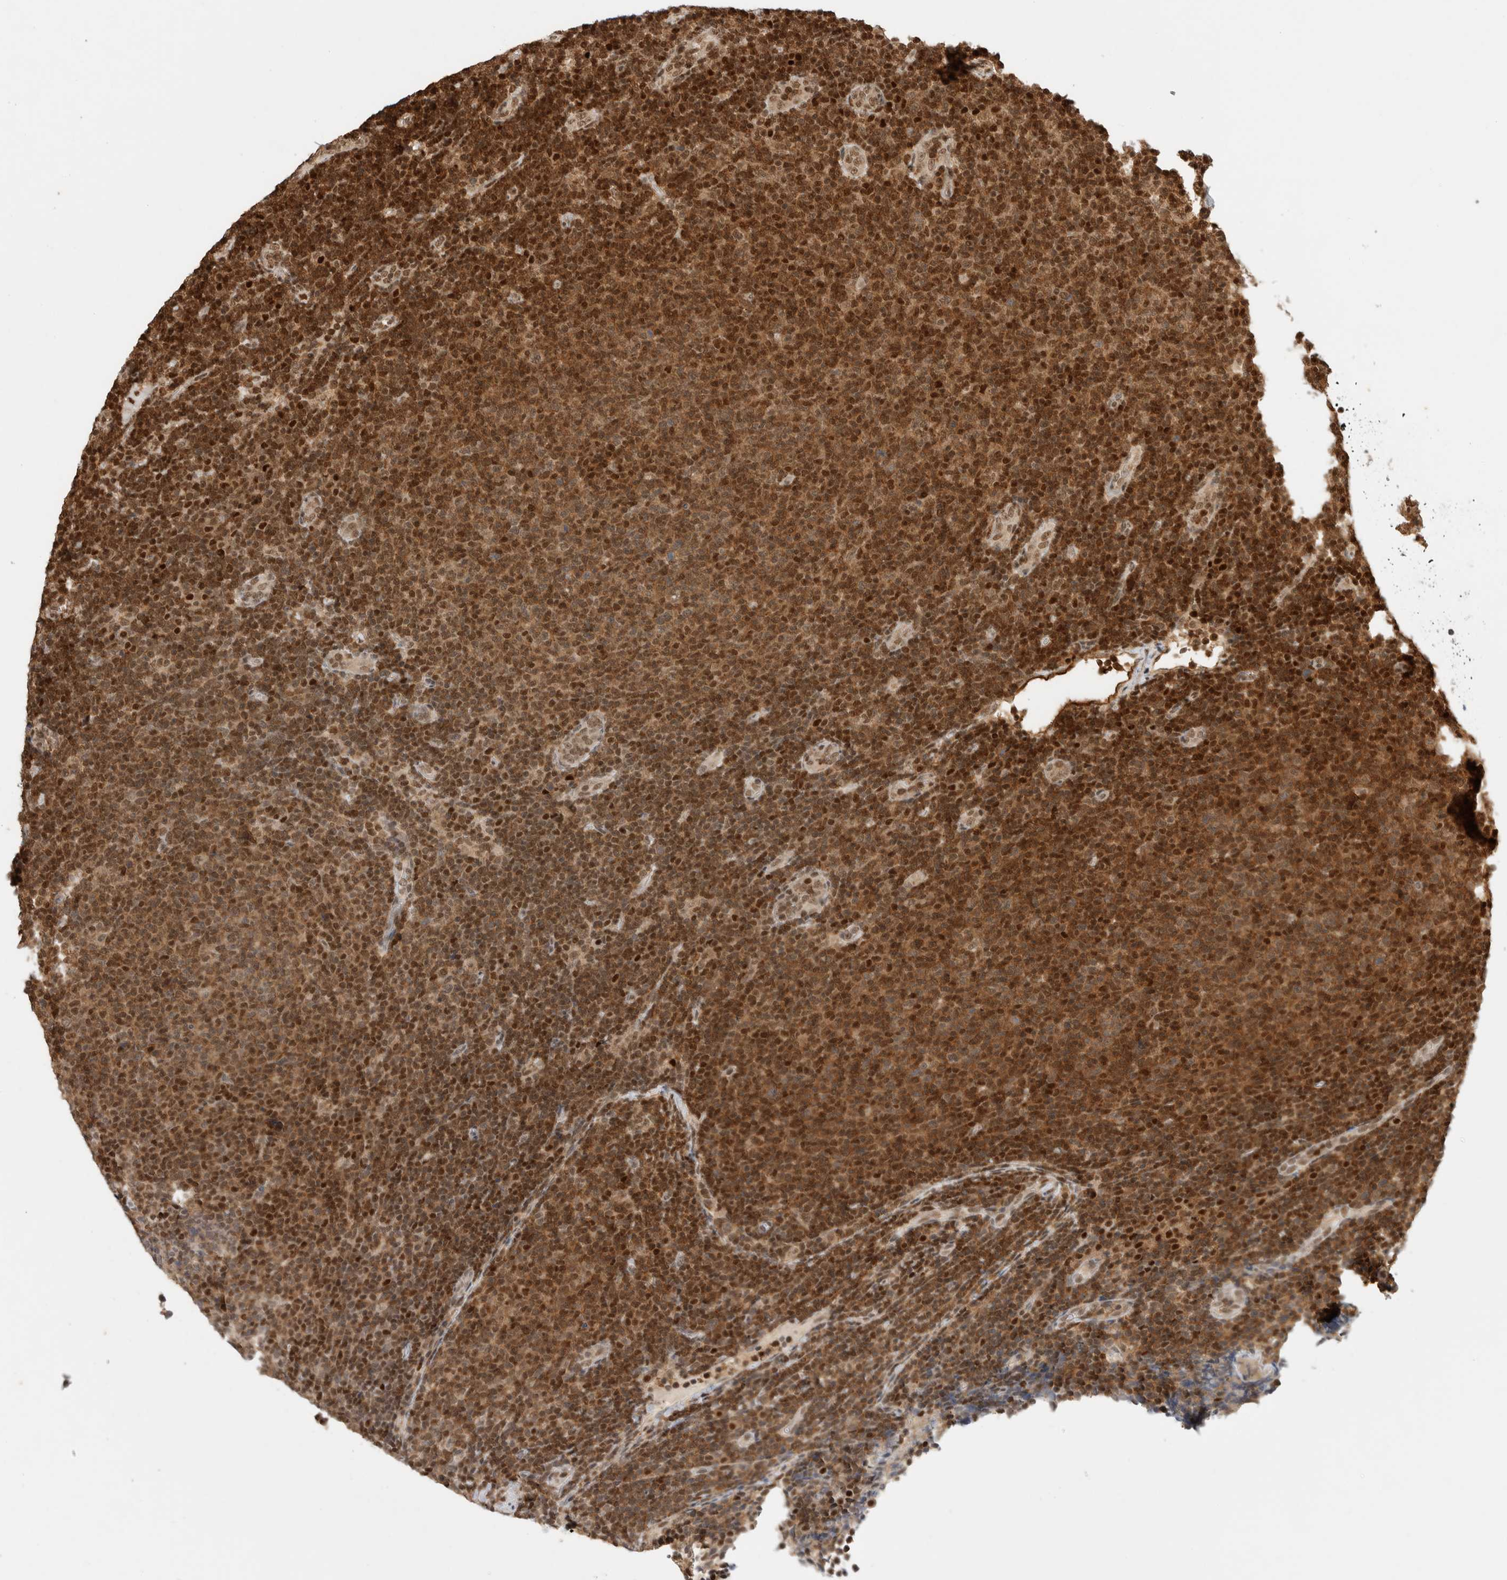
{"staining": {"intensity": "strong", "quantity": ">75%", "location": "cytoplasmic/membranous,nuclear"}, "tissue": "lymphoma", "cell_type": "Tumor cells", "image_type": "cancer", "snomed": [{"axis": "morphology", "description": "Malignant lymphoma, non-Hodgkin's type, Low grade"}, {"axis": "topography", "description": "Lymph node"}], "caption": "This micrograph reveals immunohistochemistry (IHC) staining of human lymphoma, with high strong cytoplasmic/membranous and nuclear expression in approximately >75% of tumor cells.", "gene": "SNRNP40", "patient": {"sex": "male", "age": 66}}